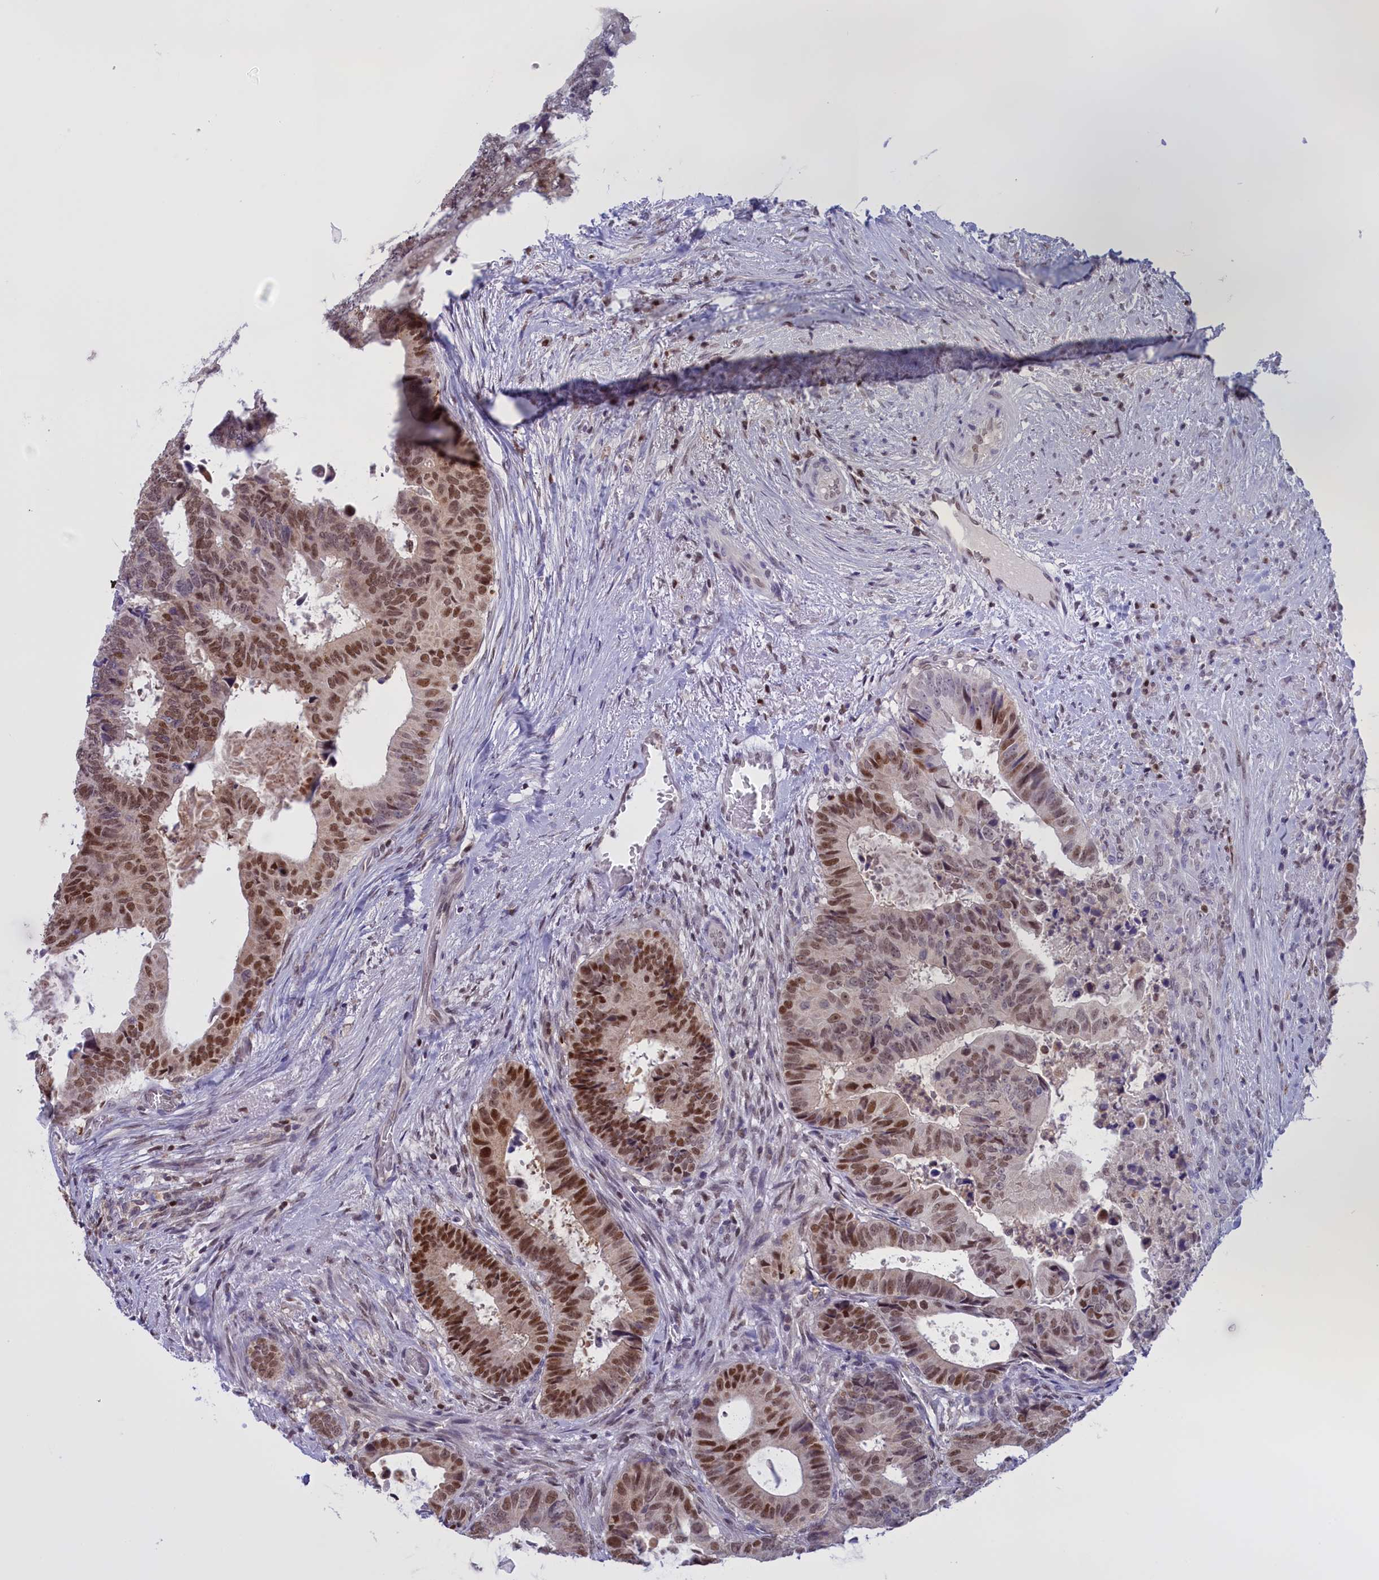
{"staining": {"intensity": "moderate", "quantity": "25%-75%", "location": "nuclear"}, "tissue": "colorectal cancer", "cell_type": "Tumor cells", "image_type": "cancer", "snomed": [{"axis": "morphology", "description": "Adenocarcinoma, NOS"}, {"axis": "topography", "description": "Colon"}], "caption": "The photomicrograph shows staining of adenocarcinoma (colorectal), revealing moderate nuclear protein positivity (brown color) within tumor cells.", "gene": "IZUMO2", "patient": {"sex": "male", "age": 85}}